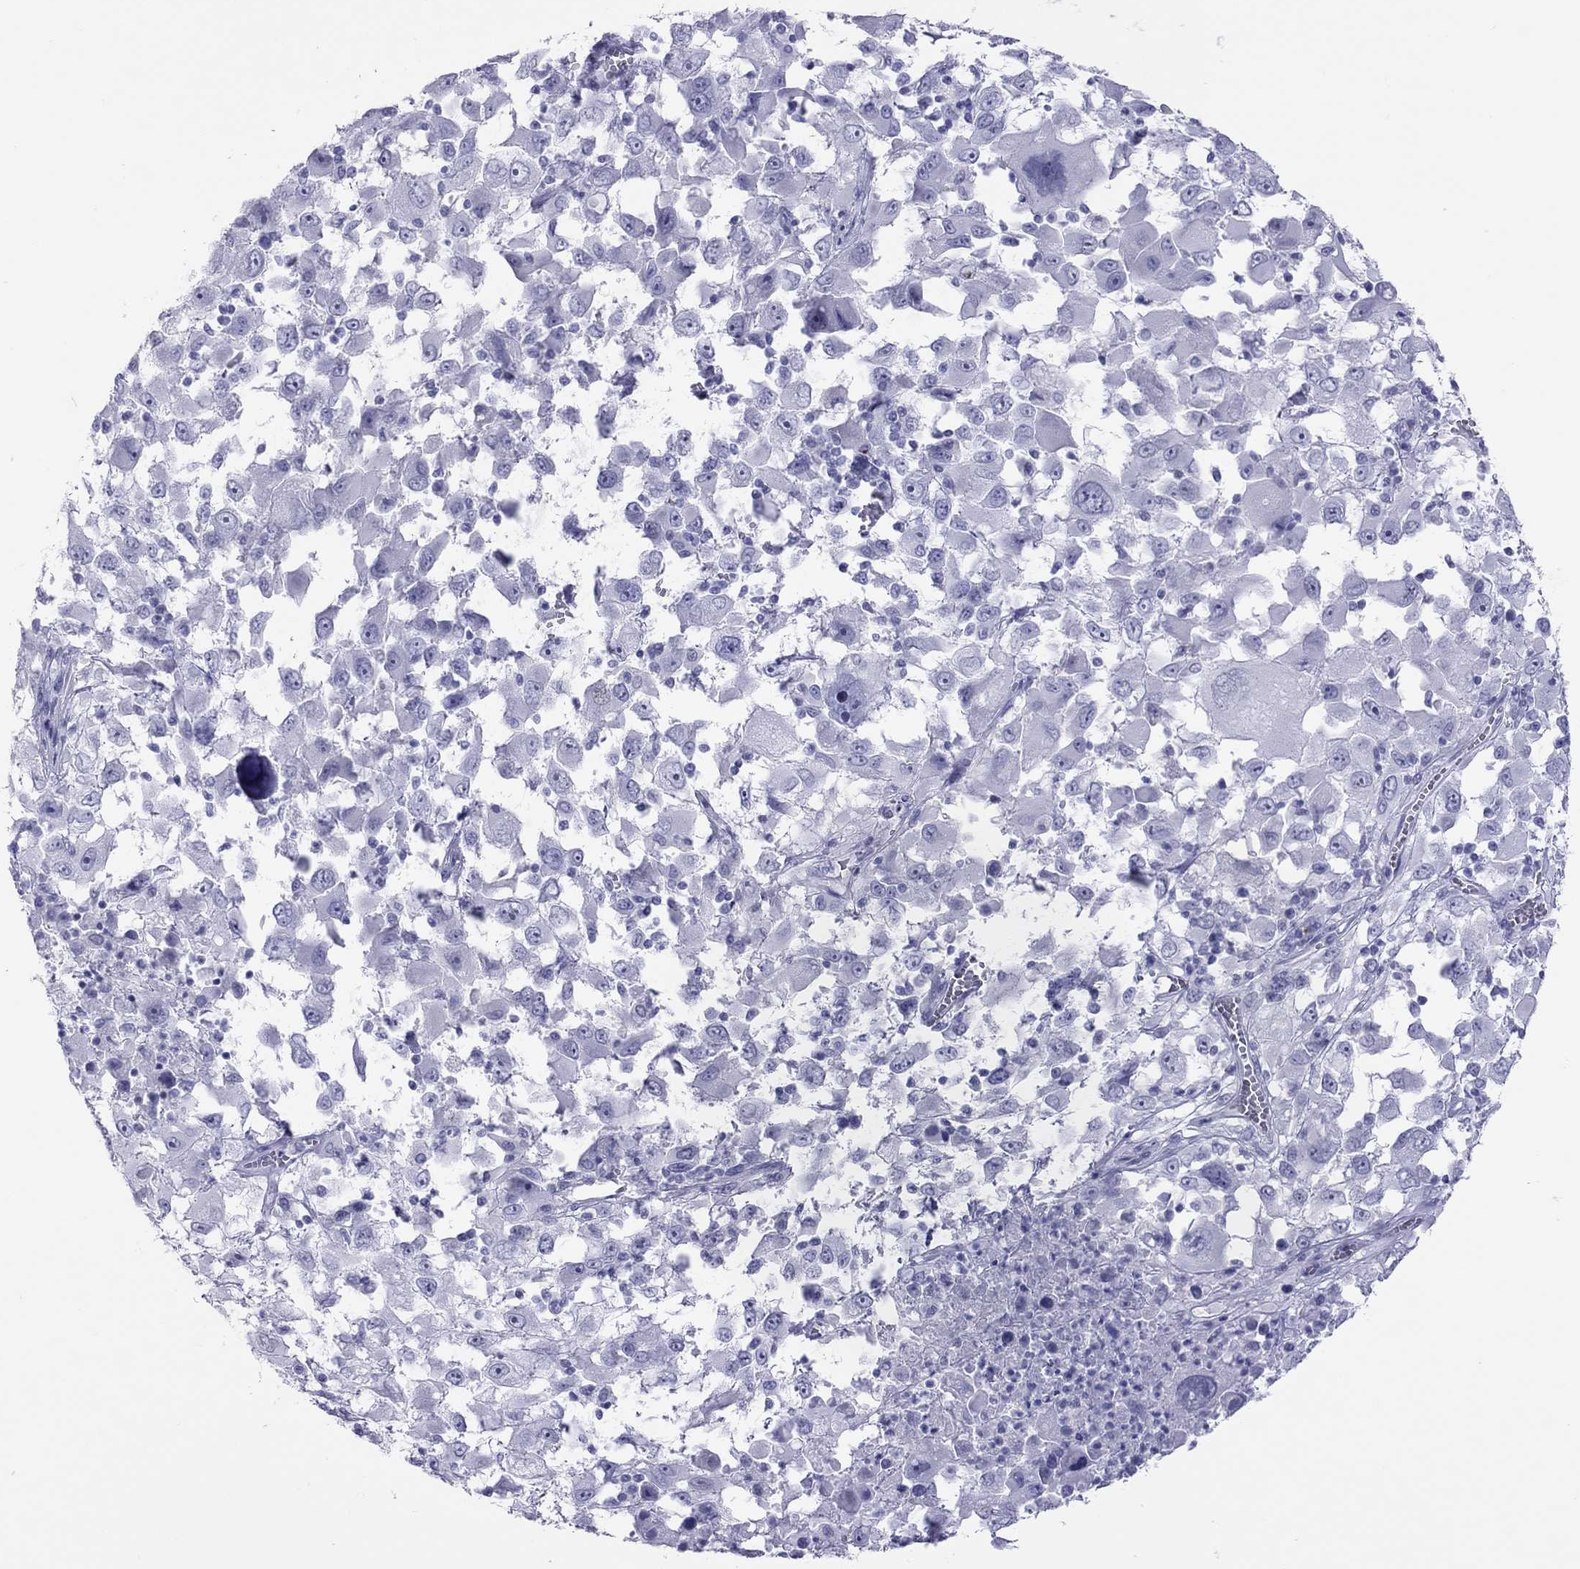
{"staining": {"intensity": "negative", "quantity": "none", "location": "none"}, "tissue": "melanoma", "cell_type": "Tumor cells", "image_type": "cancer", "snomed": [{"axis": "morphology", "description": "Malignant melanoma, Metastatic site"}, {"axis": "topography", "description": "Soft tissue"}], "caption": "The image shows no staining of tumor cells in malignant melanoma (metastatic site).", "gene": "STAG3", "patient": {"sex": "male", "age": 50}}